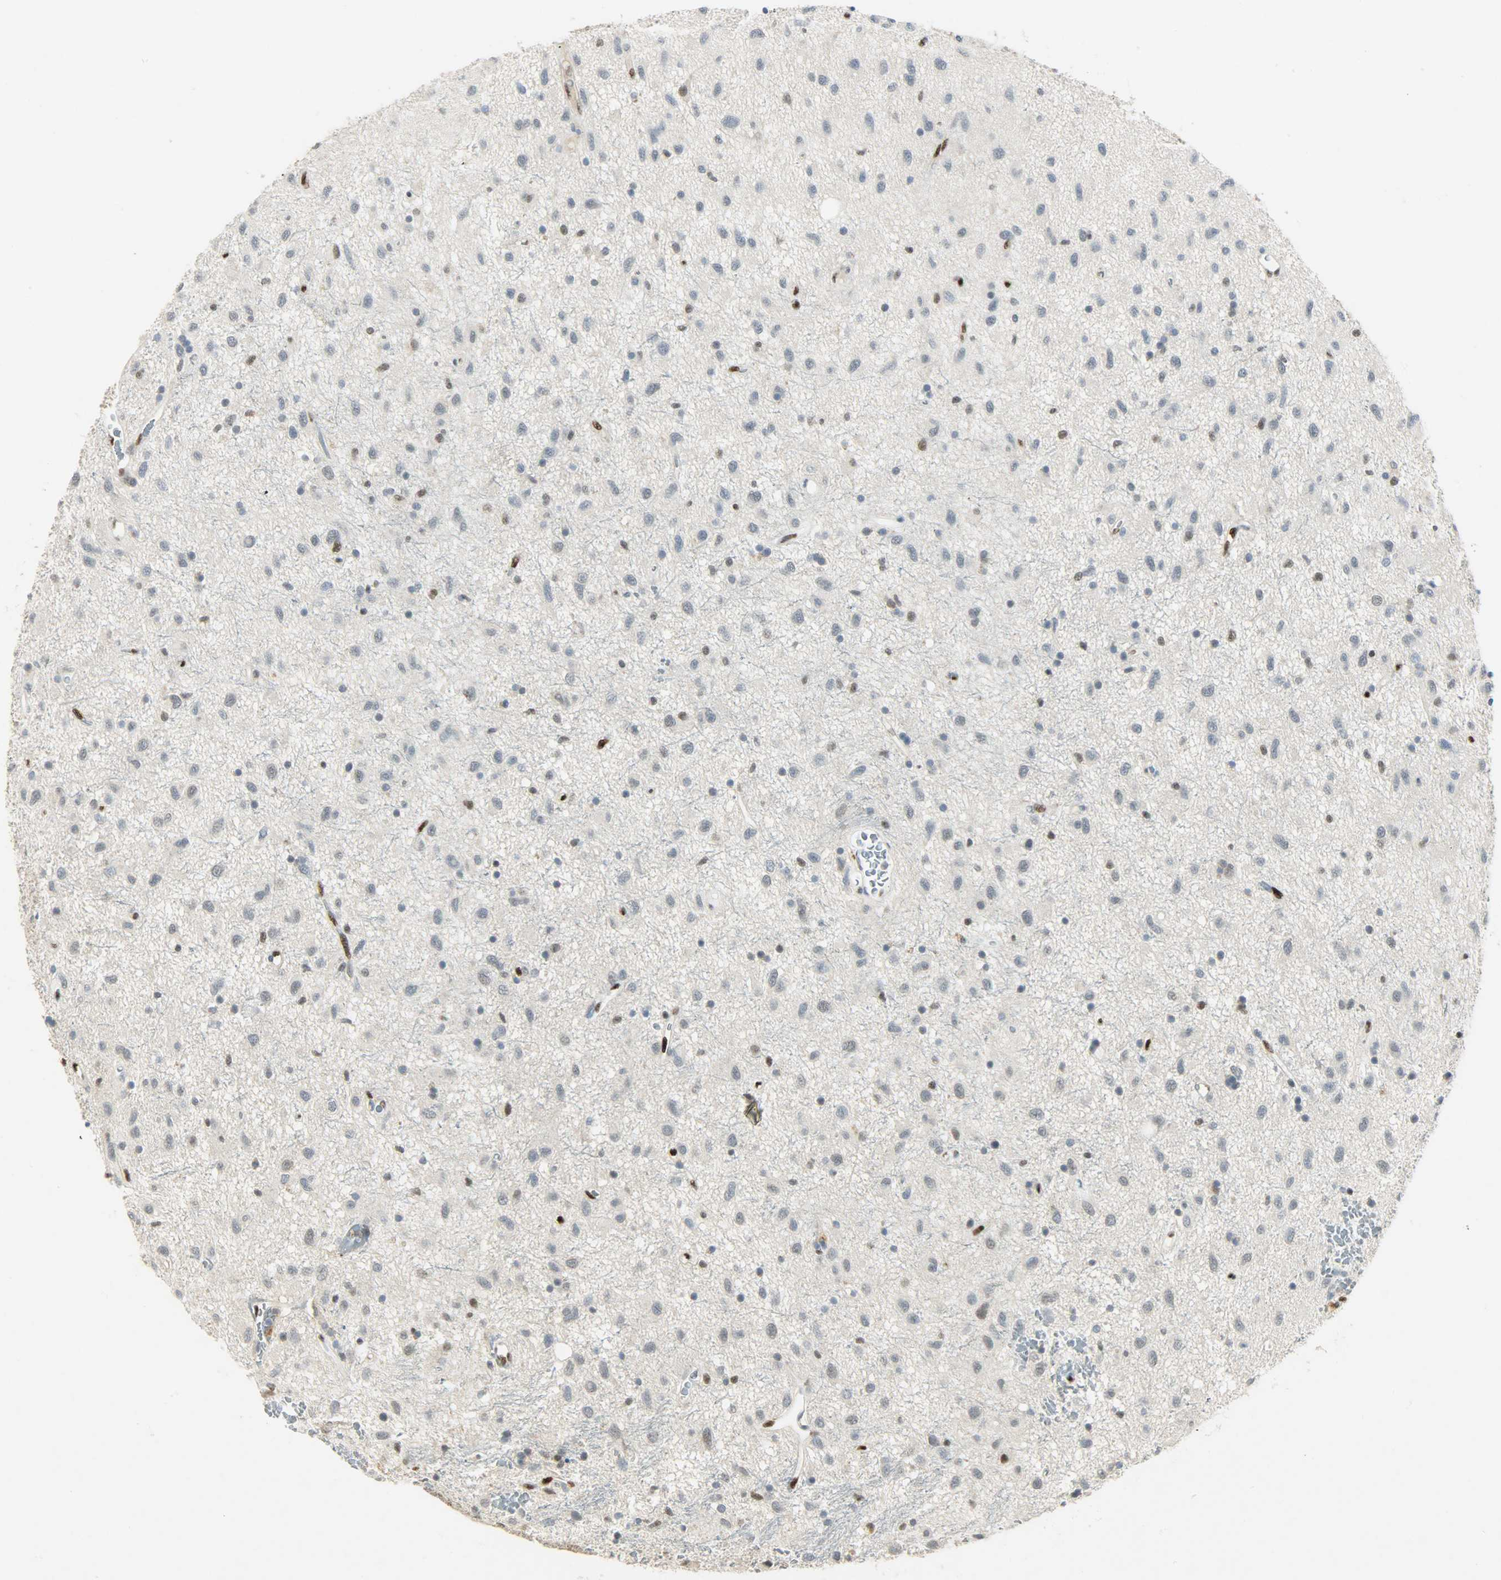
{"staining": {"intensity": "strong", "quantity": "<25%", "location": "nuclear"}, "tissue": "glioma", "cell_type": "Tumor cells", "image_type": "cancer", "snomed": [{"axis": "morphology", "description": "Glioma, malignant, Low grade"}, {"axis": "topography", "description": "Brain"}], "caption": "Malignant low-grade glioma stained for a protein demonstrates strong nuclear positivity in tumor cells.", "gene": "PPARG", "patient": {"sex": "male", "age": 77}}